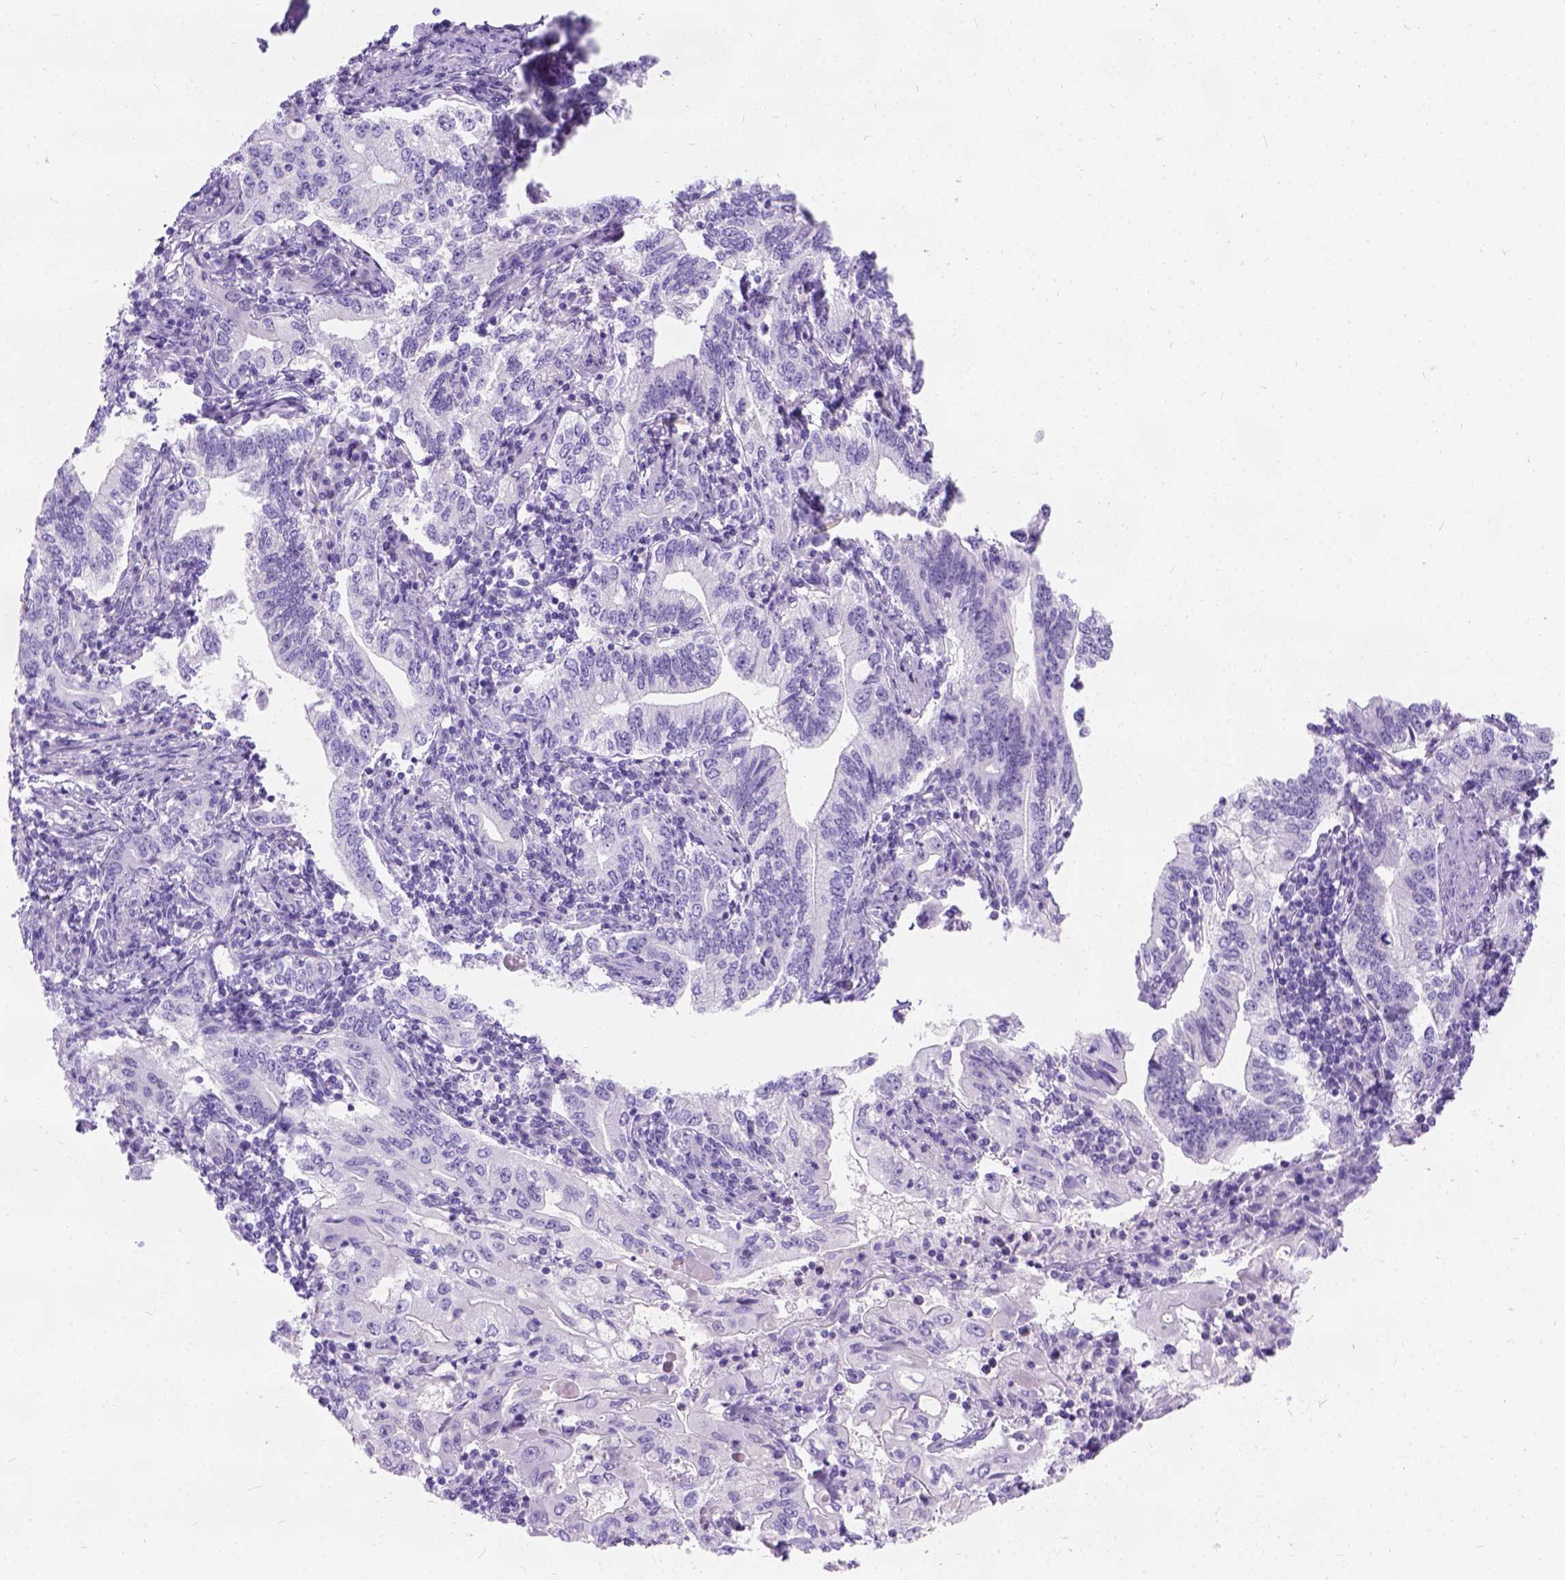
{"staining": {"intensity": "negative", "quantity": "none", "location": "none"}, "tissue": "stomach cancer", "cell_type": "Tumor cells", "image_type": "cancer", "snomed": [{"axis": "morphology", "description": "Adenocarcinoma, NOS"}, {"axis": "topography", "description": "Stomach, lower"}], "caption": "Tumor cells show no significant protein positivity in stomach cancer (adenocarcinoma).", "gene": "C7orf57", "patient": {"sex": "female", "age": 72}}